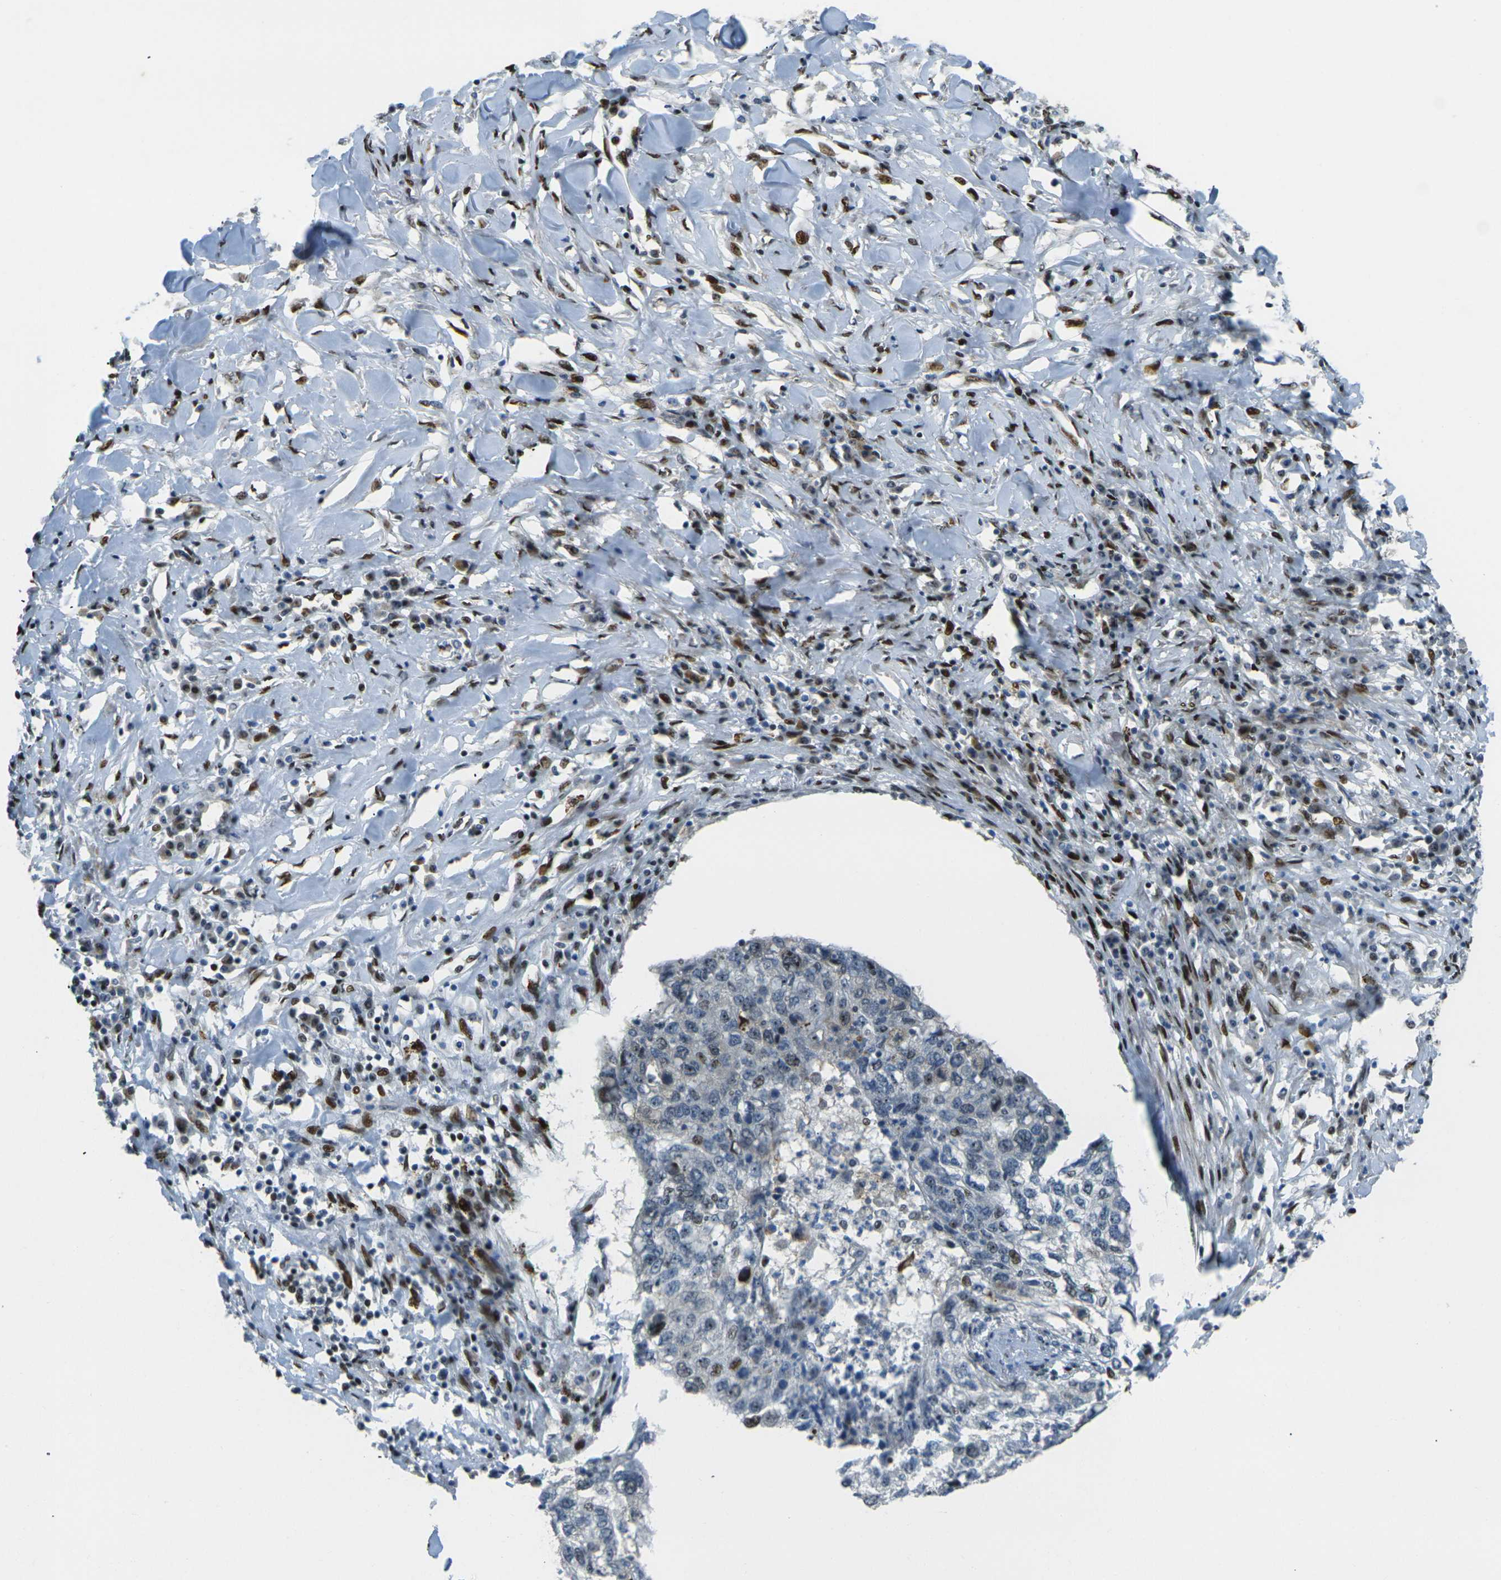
{"staining": {"intensity": "moderate", "quantity": "25%-75%", "location": "nuclear"}, "tissue": "lung cancer", "cell_type": "Tumor cells", "image_type": "cancer", "snomed": [{"axis": "morphology", "description": "Squamous cell carcinoma, NOS"}, {"axis": "topography", "description": "Lung"}], "caption": "Immunohistochemical staining of lung cancer displays medium levels of moderate nuclear protein staining in approximately 25%-75% of tumor cells.", "gene": "UBE2C", "patient": {"sex": "female", "age": 63}}